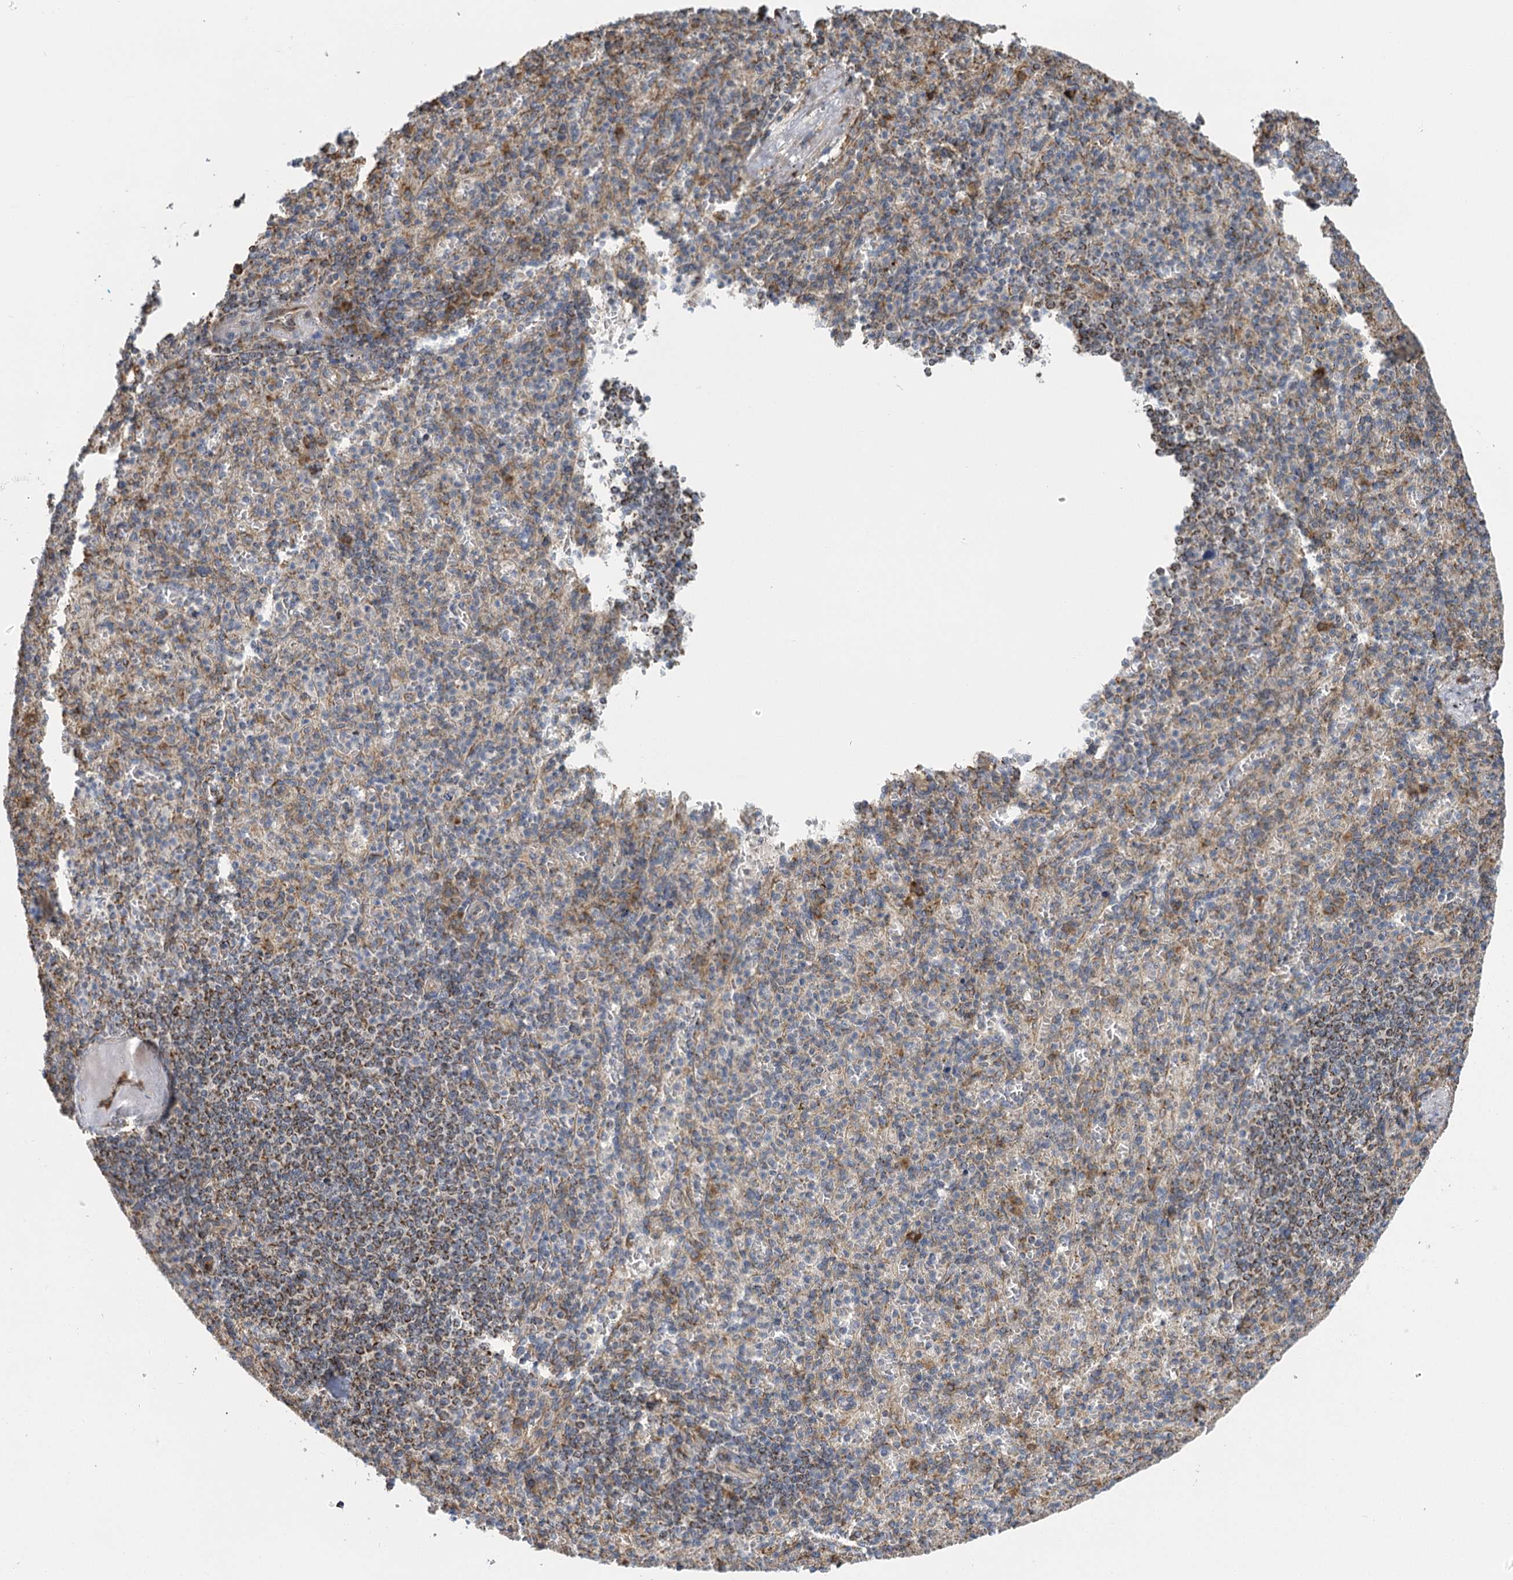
{"staining": {"intensity": "moderate", "quantity": "<25%", "location": "cytoplasmic/membranous"}, "tissue": "spleen", "cell_type": "Cells in red pulp", "image_type": "normal", "snomed": [{"axis": "morphology", "description": "Normal tissue, NOS"}, {"axis": "topography", "description": "Spleen"}], "caption": "High-magnification brightfield microscopy of unremarkable spleen stained with DAB (3,3'-diaminobenzidine) (brown) and counterstained with hematoxylin (blue). cells in red pulp exhibit moderate cytoplasmic/membranous positivity is present in approximately<25% of cells.", "gene": "IL11RA", "patient": {"sex": "female", "age": 74}}